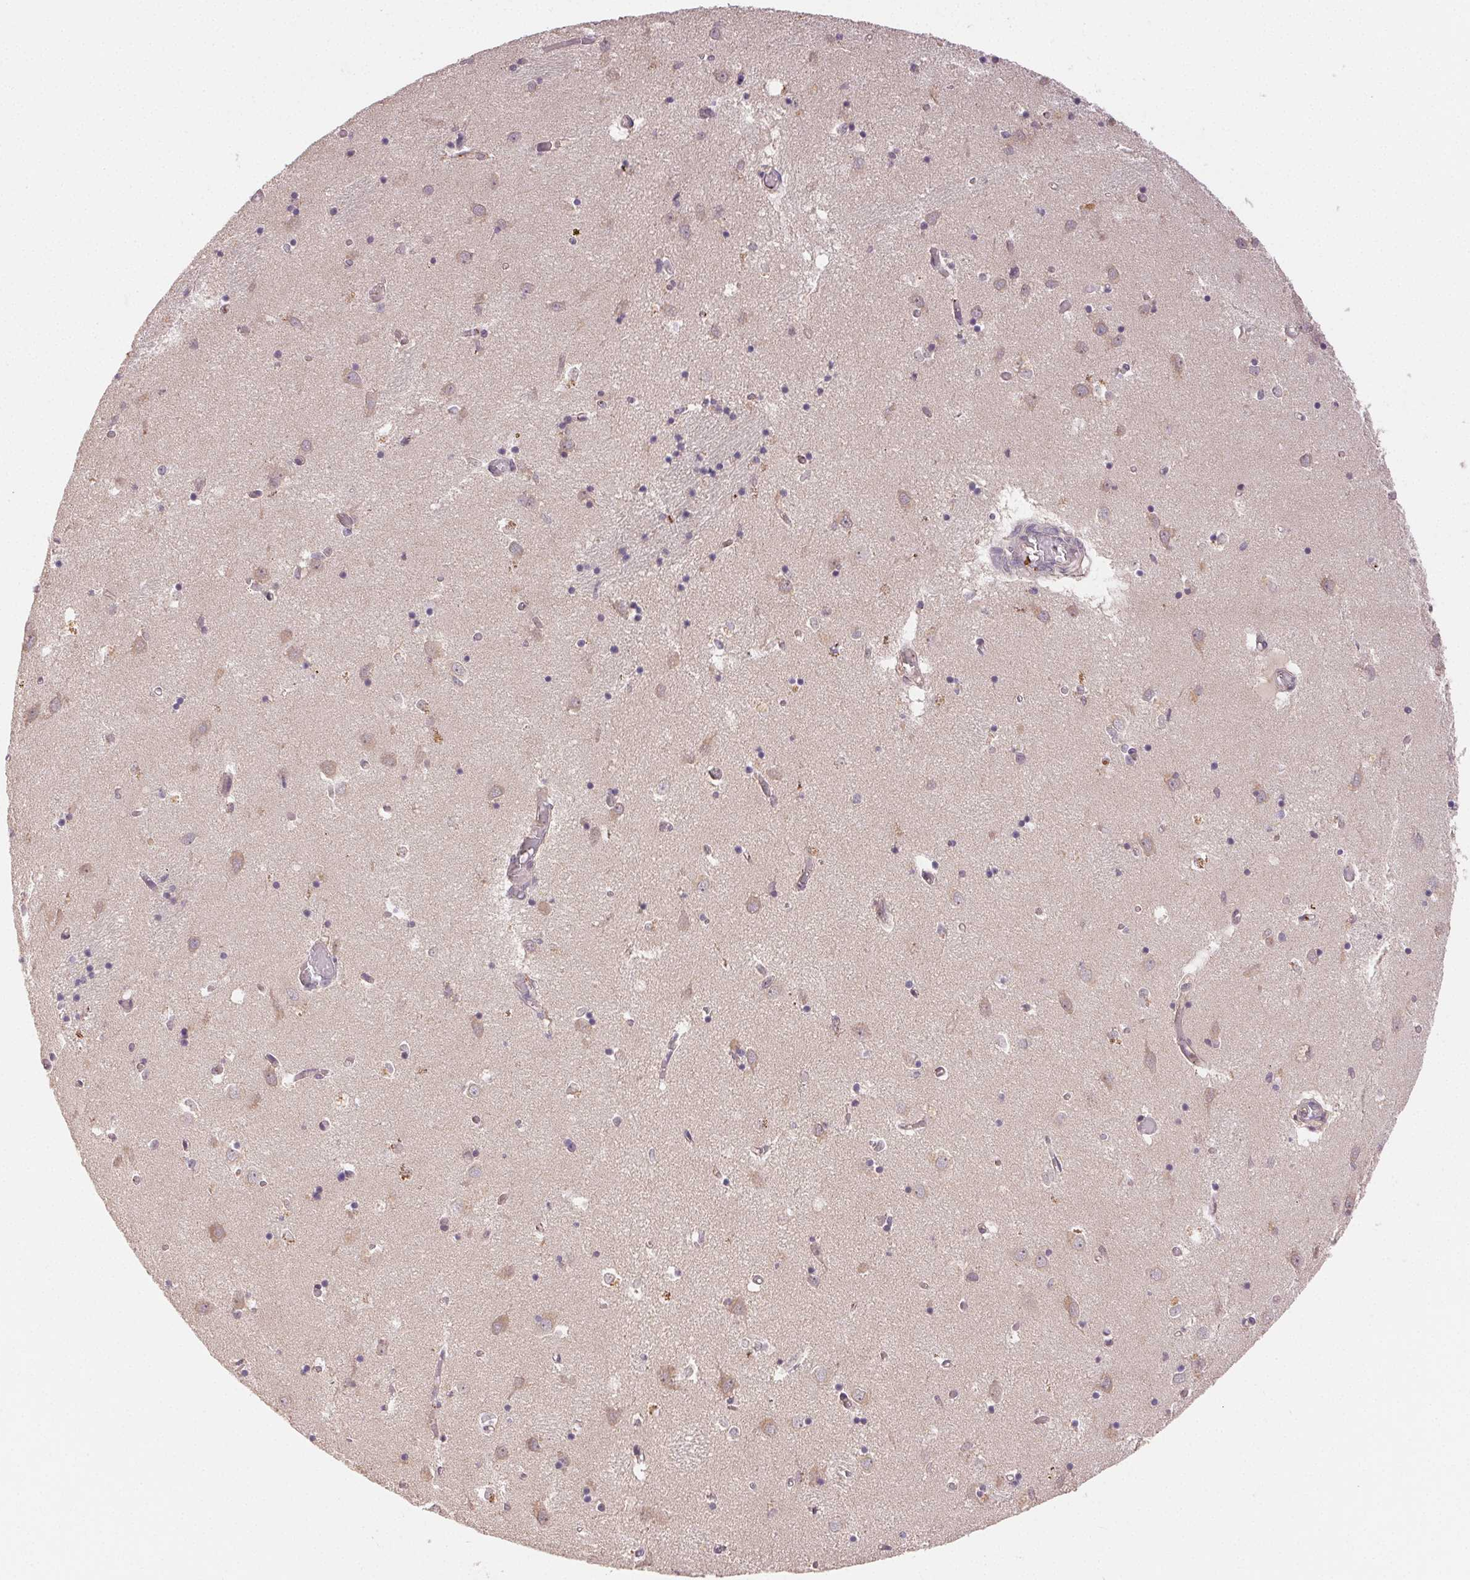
{"staining": {"intensity": "weak", "quantity": "<25%", "location": "cytoplasmic/membranous"}, "tissue": "caudate", "cell_type": "Glial cells", "image_type": "normal", "snomed": [{"axis": "morphology", "description": "Normal tissue, NOS"}, {"axis": "topography", "description": "Lateral ventricle wall"}], "caption": "Glial cells are negative for protein expression in normal human caudate. (DAB immunohistochemistry (IHC), high magnification).", "gene": "MAPKAPK2", "patient": {"sex": "male", "age": 70}}